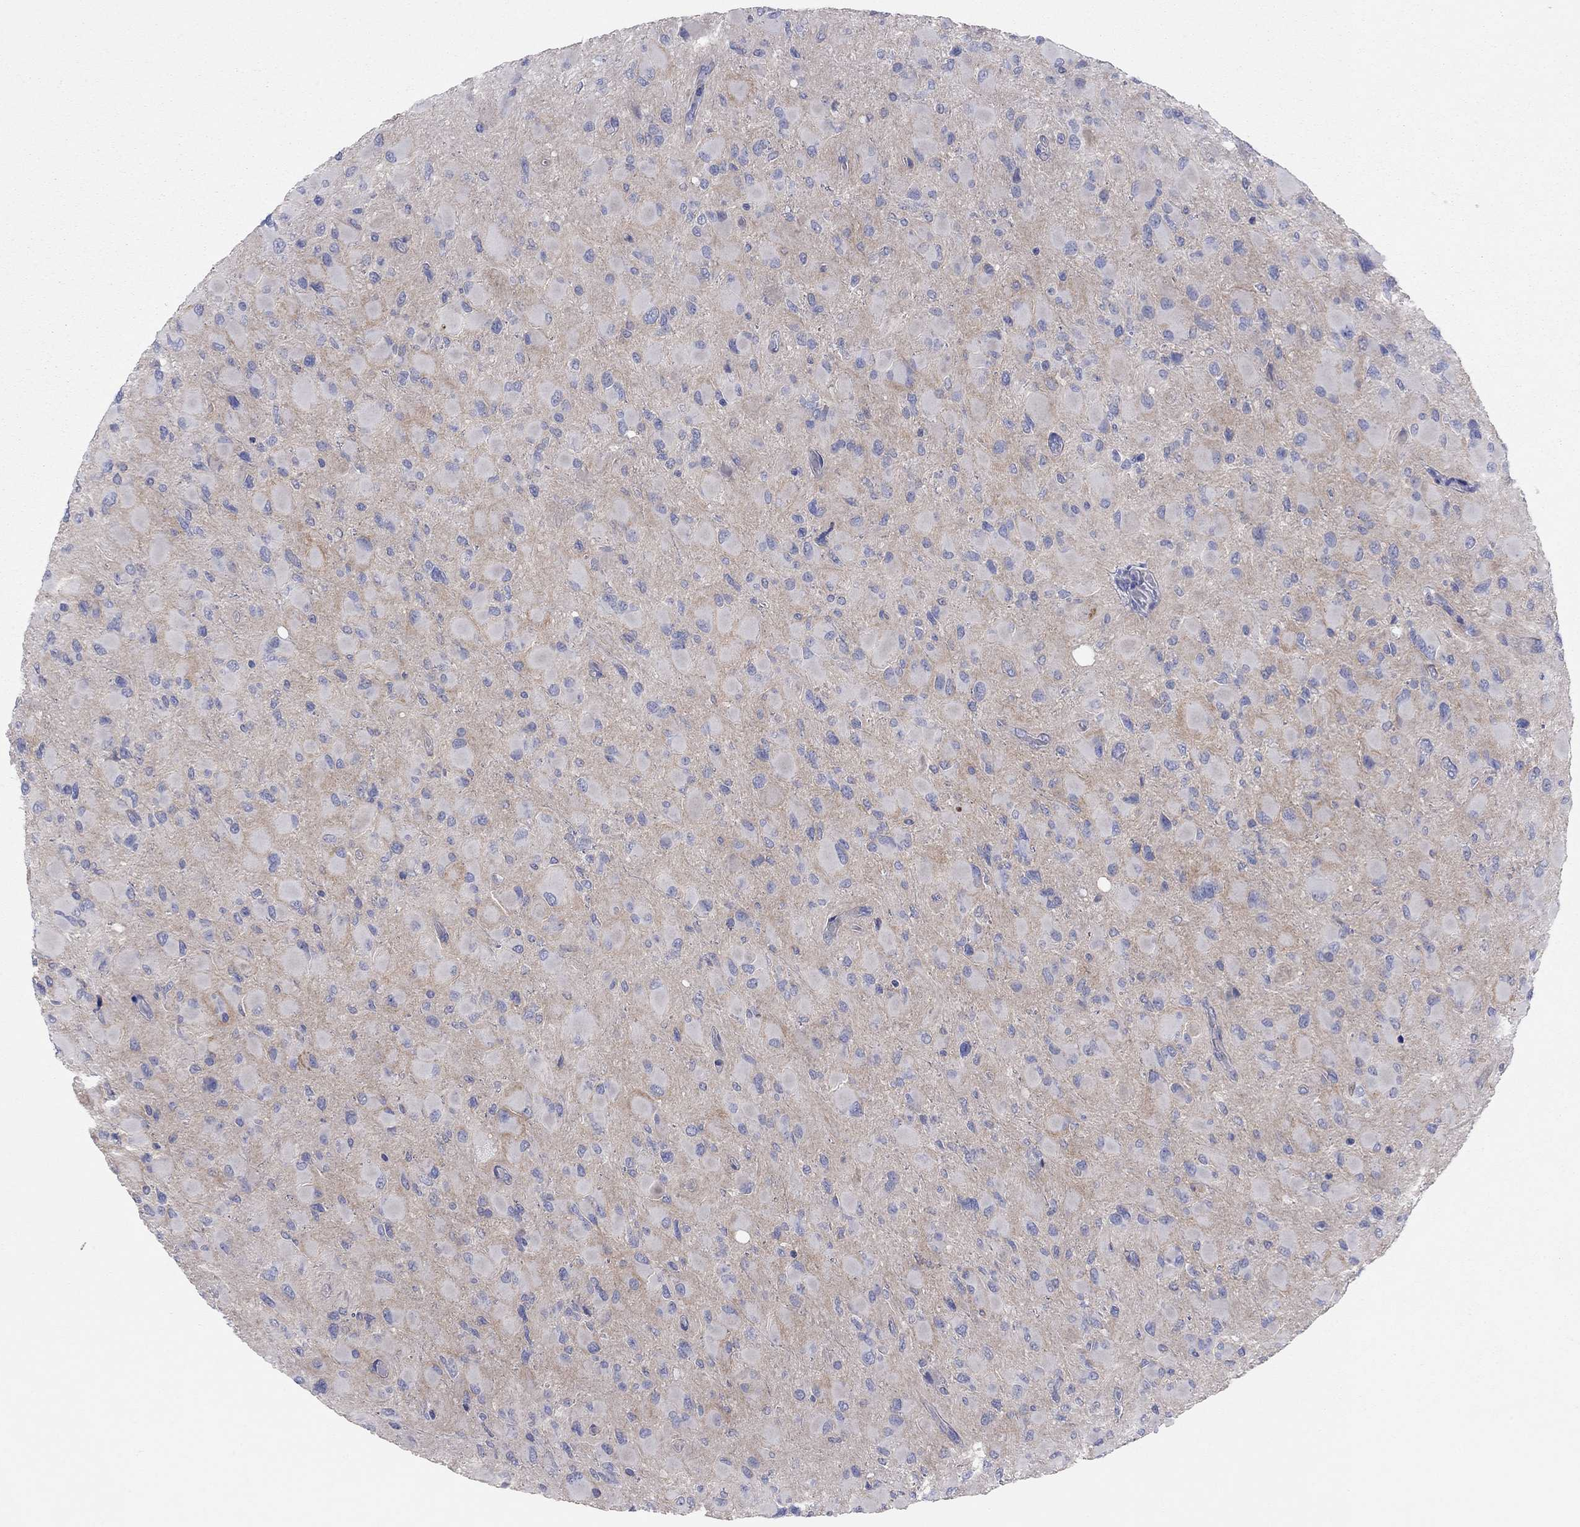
{"staining": {"intensity": "negative", "quantity": "none", "location": "none"}, "tissue": "glioma", "cell_type": "Tumor cells", "image_type": "cancer", "snomed": [{"axis": "morphology", "description": "Glioma, malignant, High grade"}, {"axis": "topography", "description": "Cerebral cortex"}], "caption": "Tumor cells are negative for brown protein staining in glioma.", "gene": "KCNB1", "patient": {"sex": "female", "age": 36}}